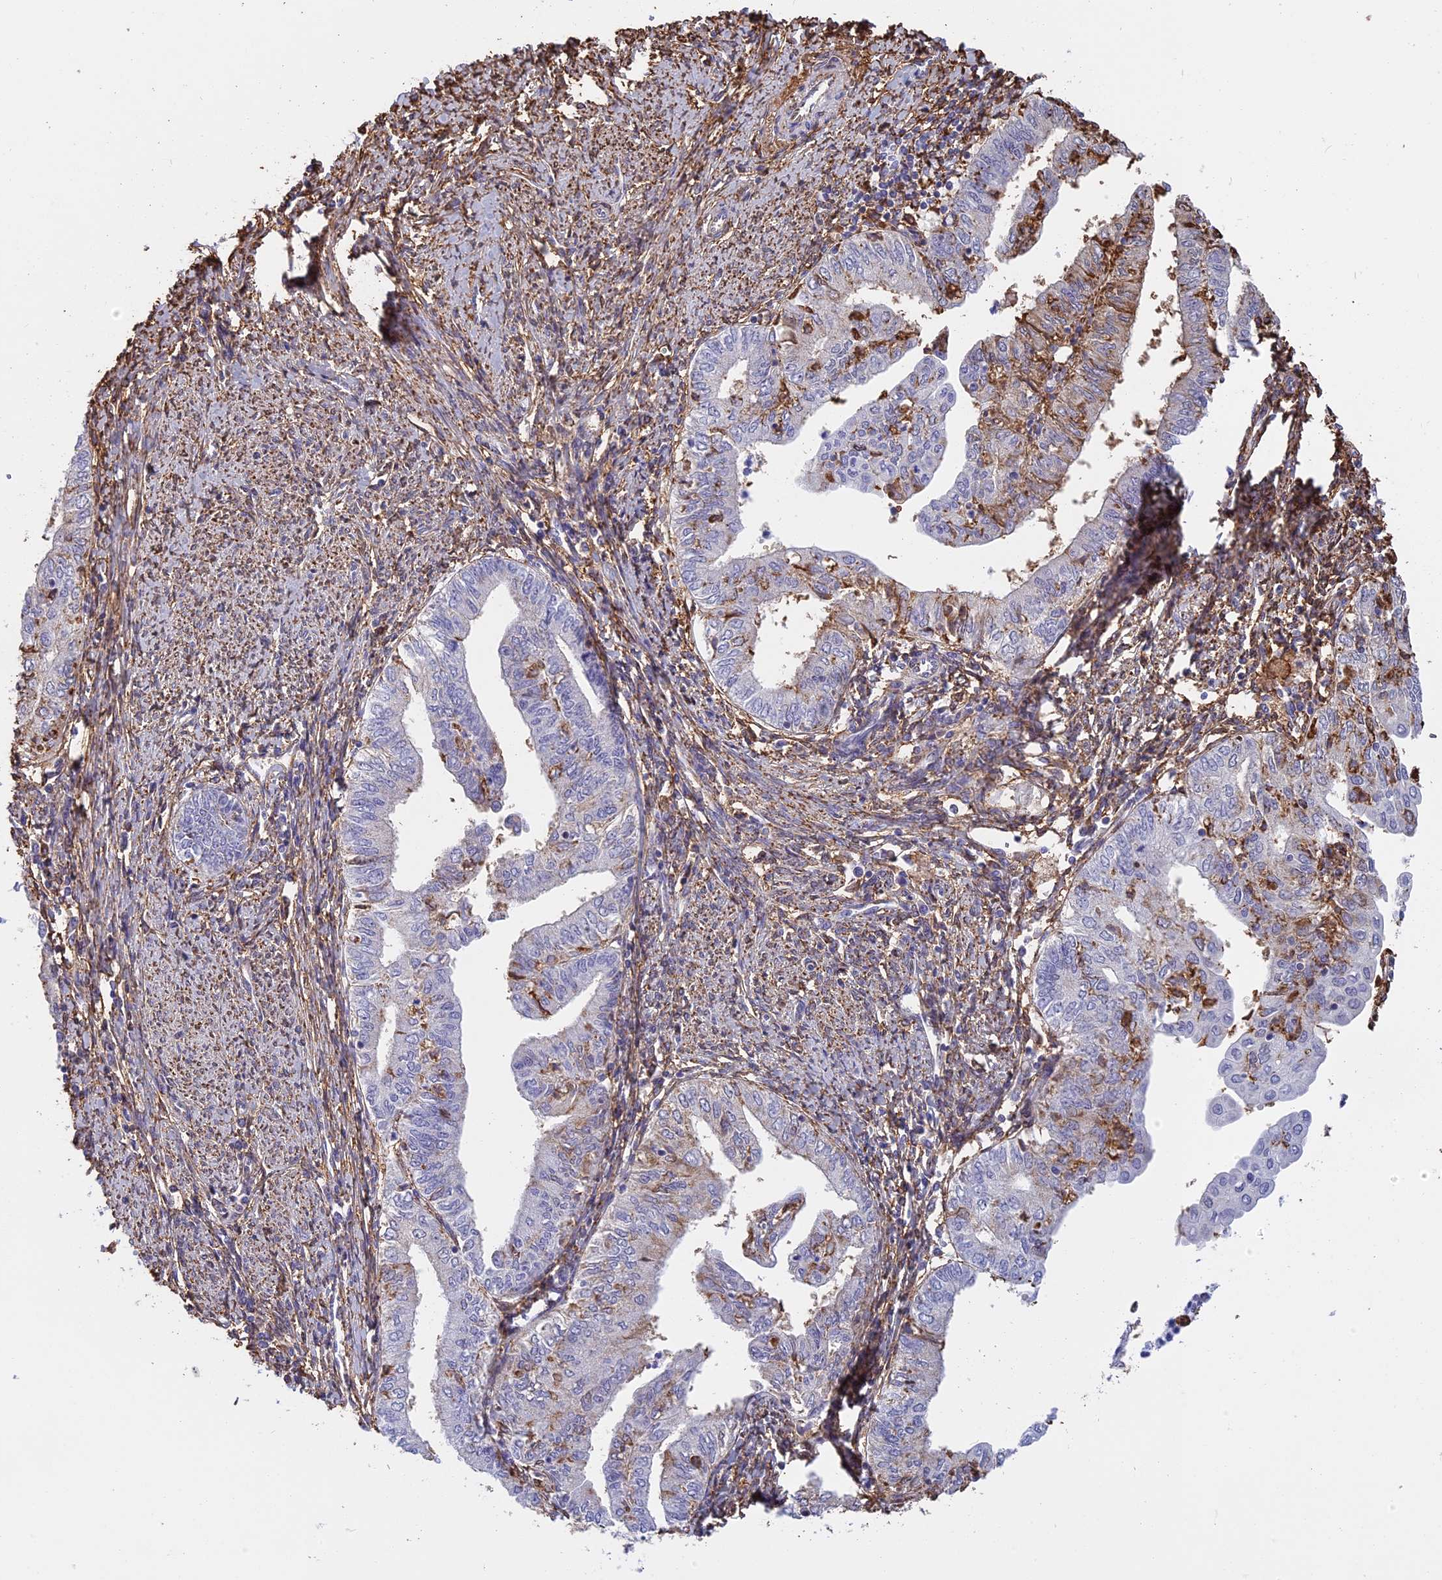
{"staining": {"intensity": "negative", "quantity": "none", "location": "none"}, "tissue": "endometrial cancer", "cell_type": "Tumor cells", "image_type": "cancer", "snomed": [{"axis": "morphology", "description": "Adenocarcinoma, NOS"}, {"axis": "topography", "description": "Endometrium"}], "caption": "Endometrial cancer was stained to show a protein in brown. There is no significant staining in tumor cells.", "gene": "TMEM255B", "patient": {"sex": "female", "age": 66}}